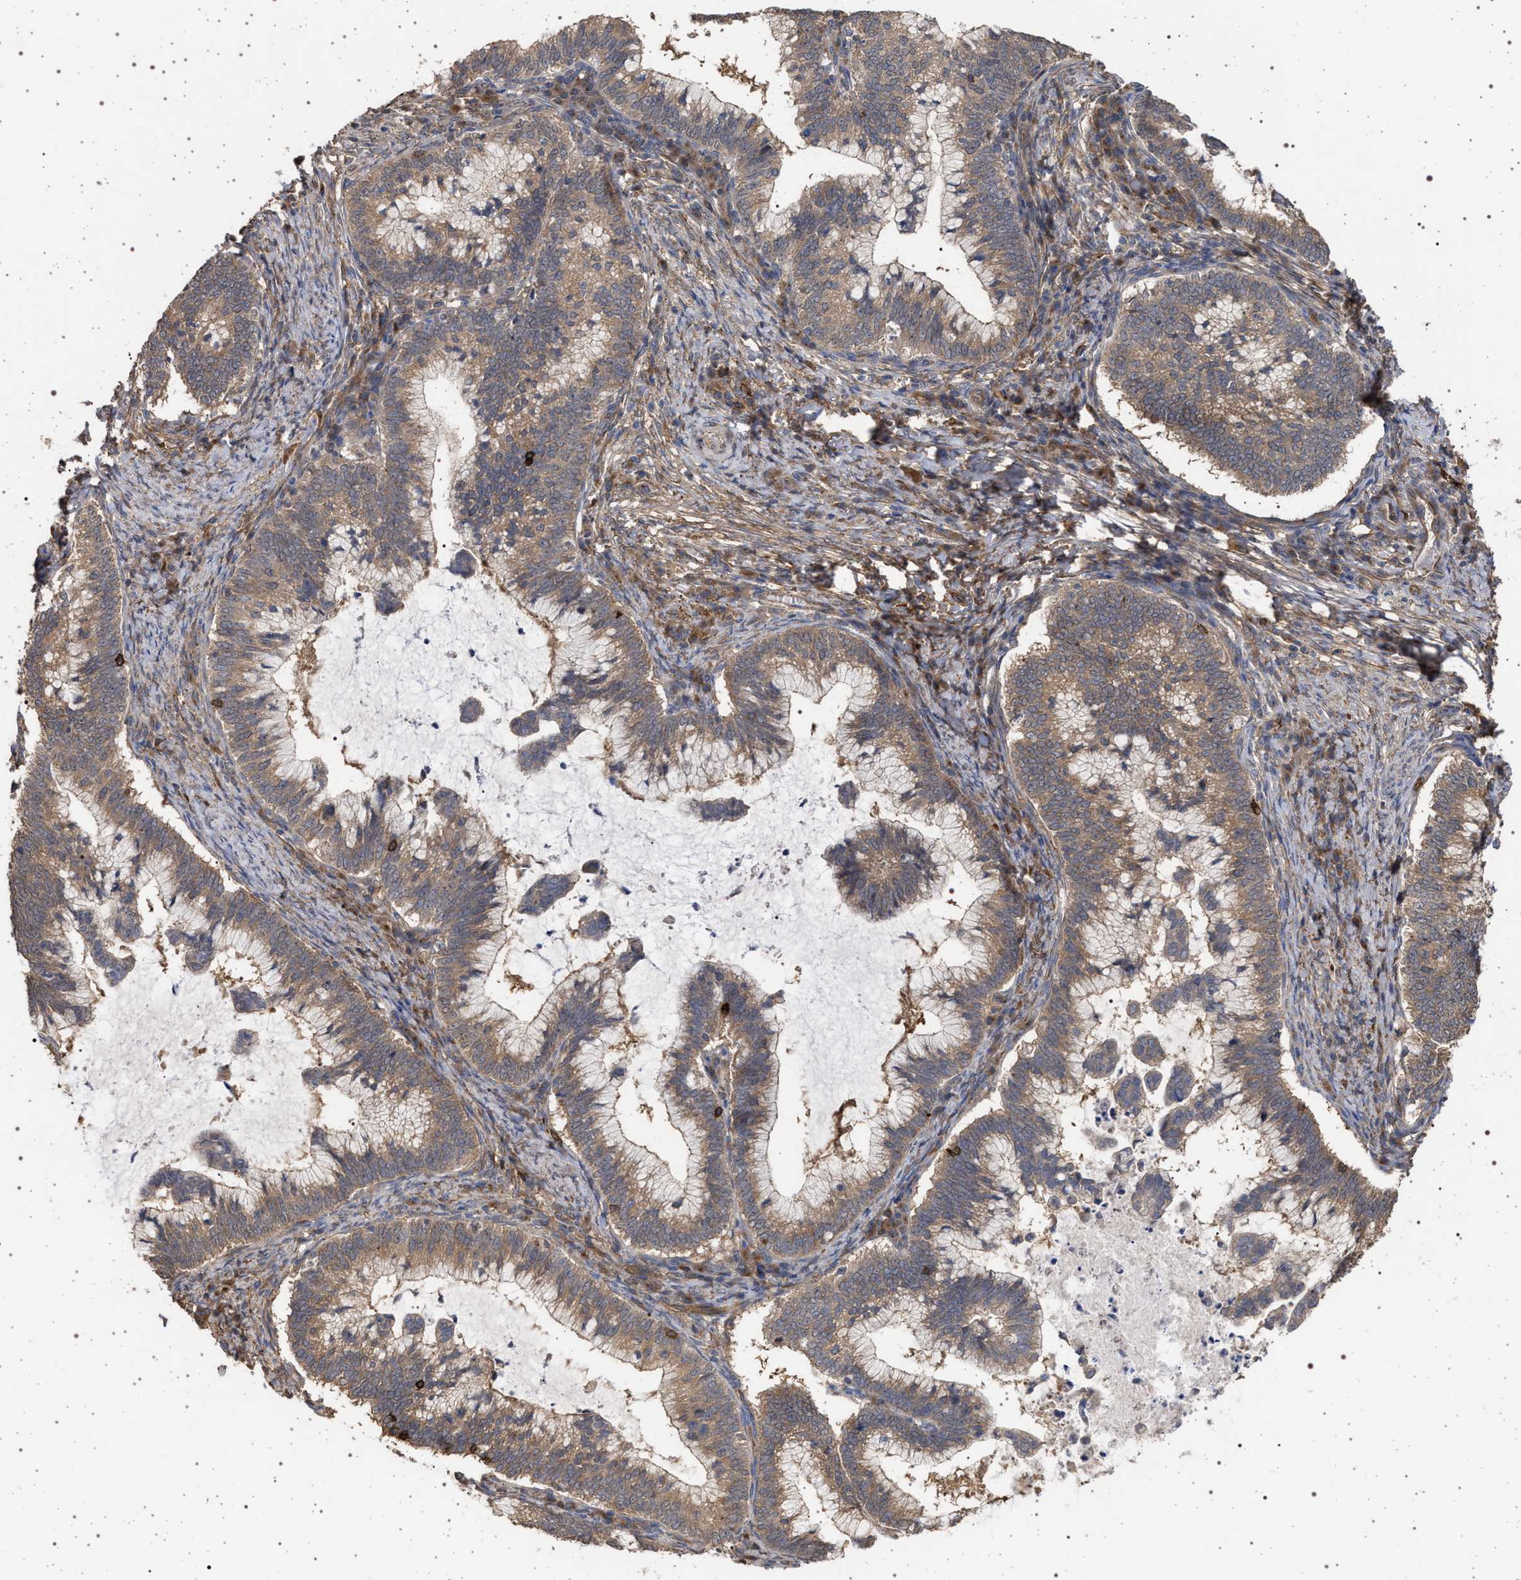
{"staining": {"intensity": "moderate", "quantity": ">75%", "location": "cytoplasmic/membranous"}, "tissue": "cervical cancer", "cell_type": "Tumor cells", "image_type": "cancer", "snomed": [{"axis": "morphology", "description": "Adenocarcinoma, NOS"}, {"axis": "topography", "description": "Cervix"}], "caption": "Protein expression analysis of cervical adenocarcinoma displays moderate cytoplasmic/membranous expression in about >75% of tumor cells. (Stains: DAB in brown, nuclei in blue, Microscopy: brightfield microscopy at high magnification).", "gene": "IFT20", "patient": {"sex": "female", "age": 36}}